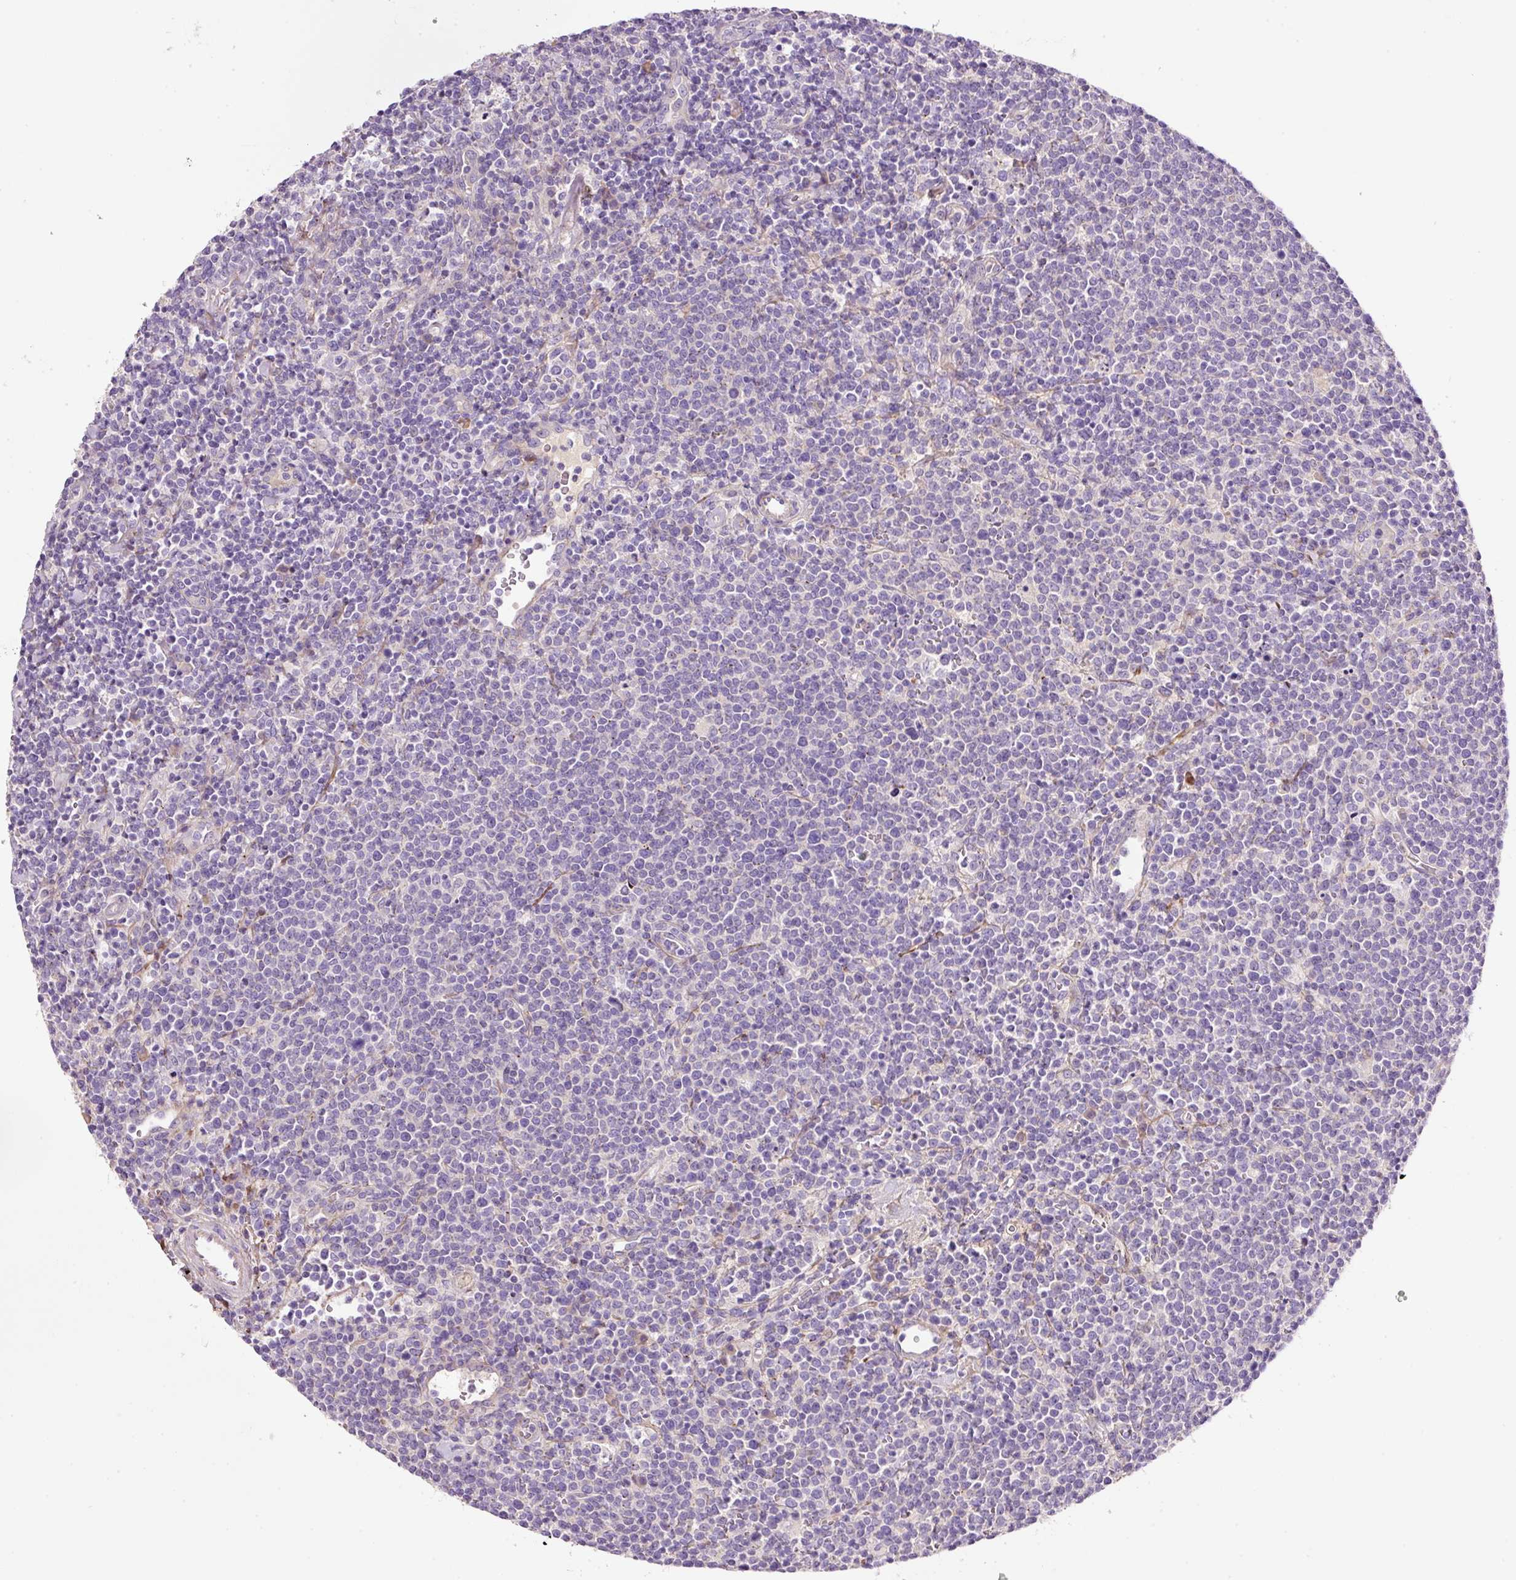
{"staining": {"intensity": "negative", "quantity": "none", "location": "none"}, "tissue": "lymphoma", "cell_type": "Tumor cells", "image_type": "cancer", "snomed": [{"axis": "morphology", "description": "Malignant lymphoma, non-Hodgkin's type, High grade"}, {"axis": "topography", "description": "Lymph node"}], "caption": "Immunohistochemical staining of lymphoma displays no significant expression in tumor cells. (Stains: DAB immunohistochemistry with hematoxylin counter stain, Microscopy: brightfield microscopy at high magnification).", "gene": "SOS2", "patient": {"sex": "male", "age": 61}}